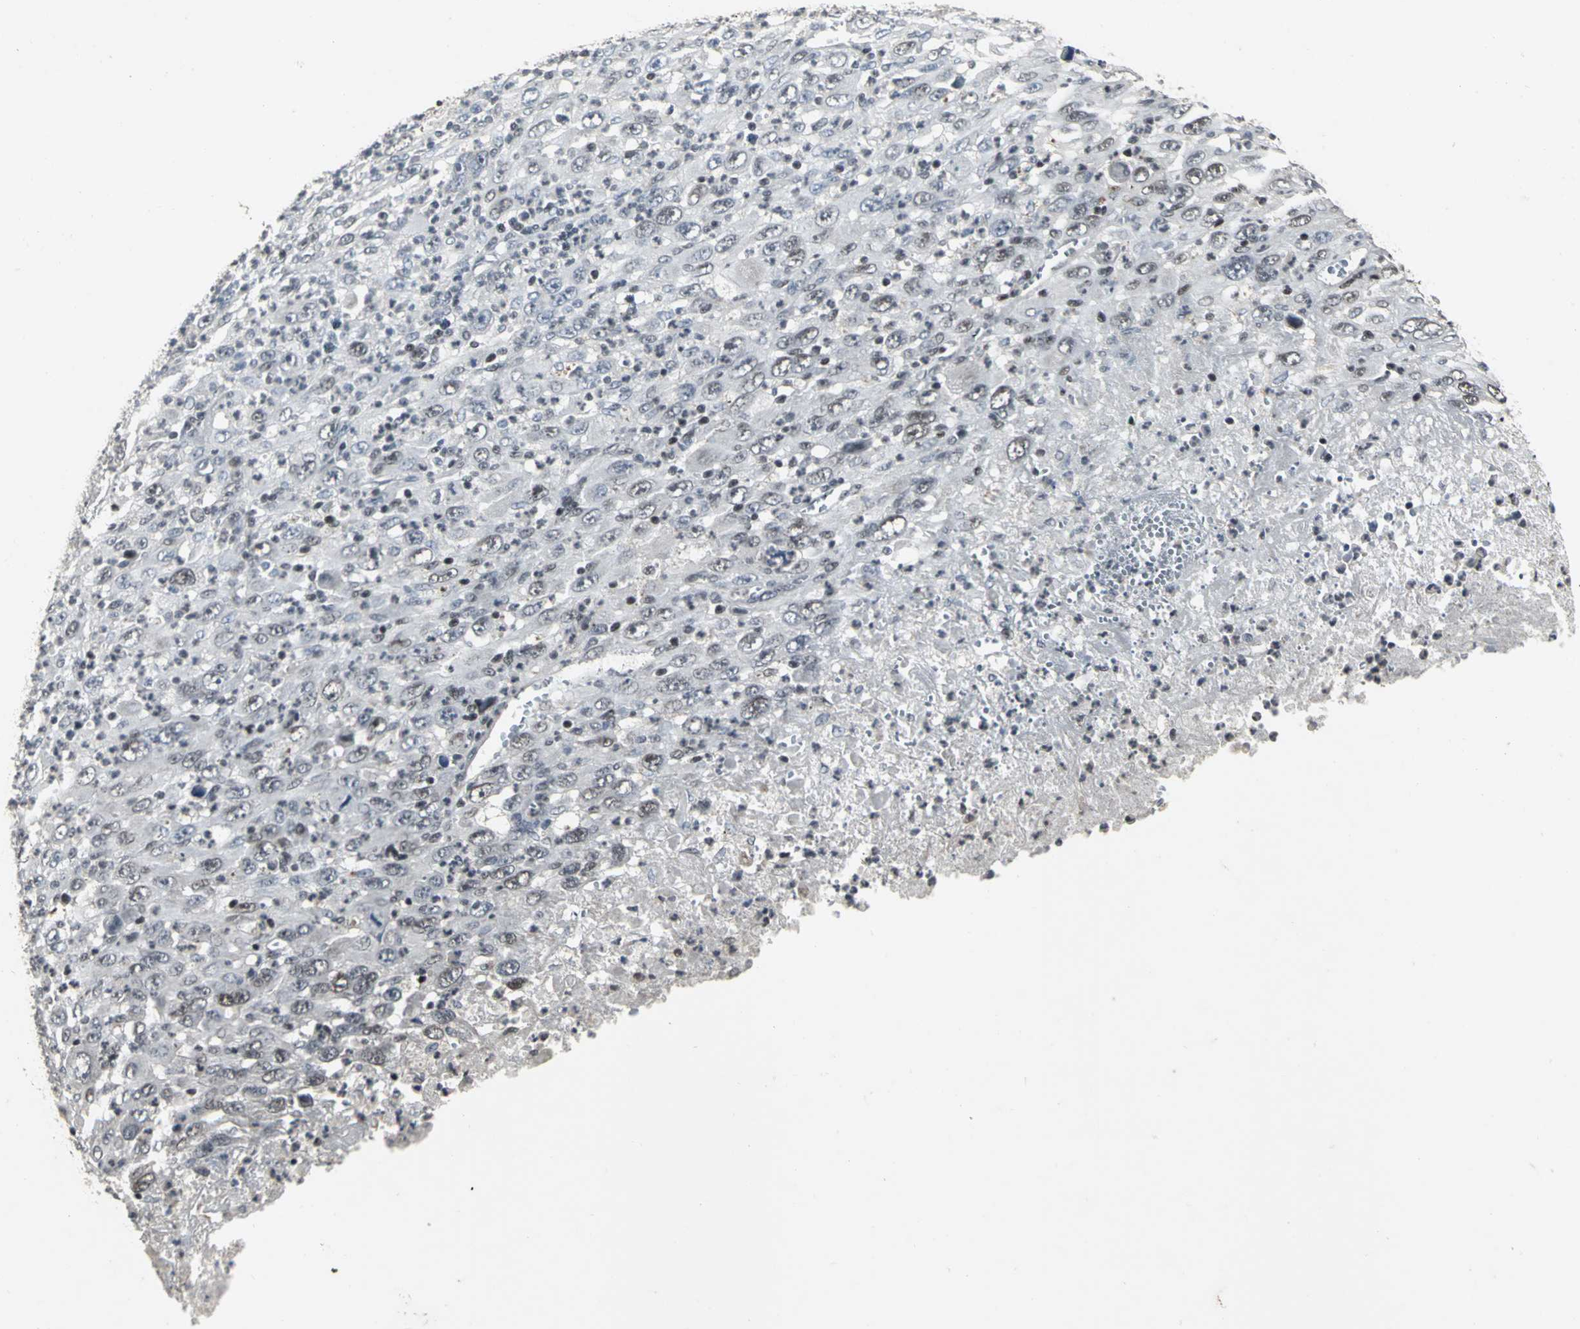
{"staining": {"intensity": "weak", "quantity": "<25%", "location": "cytoplasmic/membranous"}, "tissue": "melanoma", "cell_type": "Tumor cells", "image_type": "cancer", "snomed": [{"axis": "morphology", "description": "Malignant melanoma, Metastatic site"}, {"axis": "topography", "description": "Skin"}], "caption": "DAB (3,3'-diaminobenzidine) immunohistochemical staining of malignant melanoma (metastatic site) exhibits no significant expression in tumor cells.", "gene": "SRF", "patient": {"sex": "female", "age": 56}}